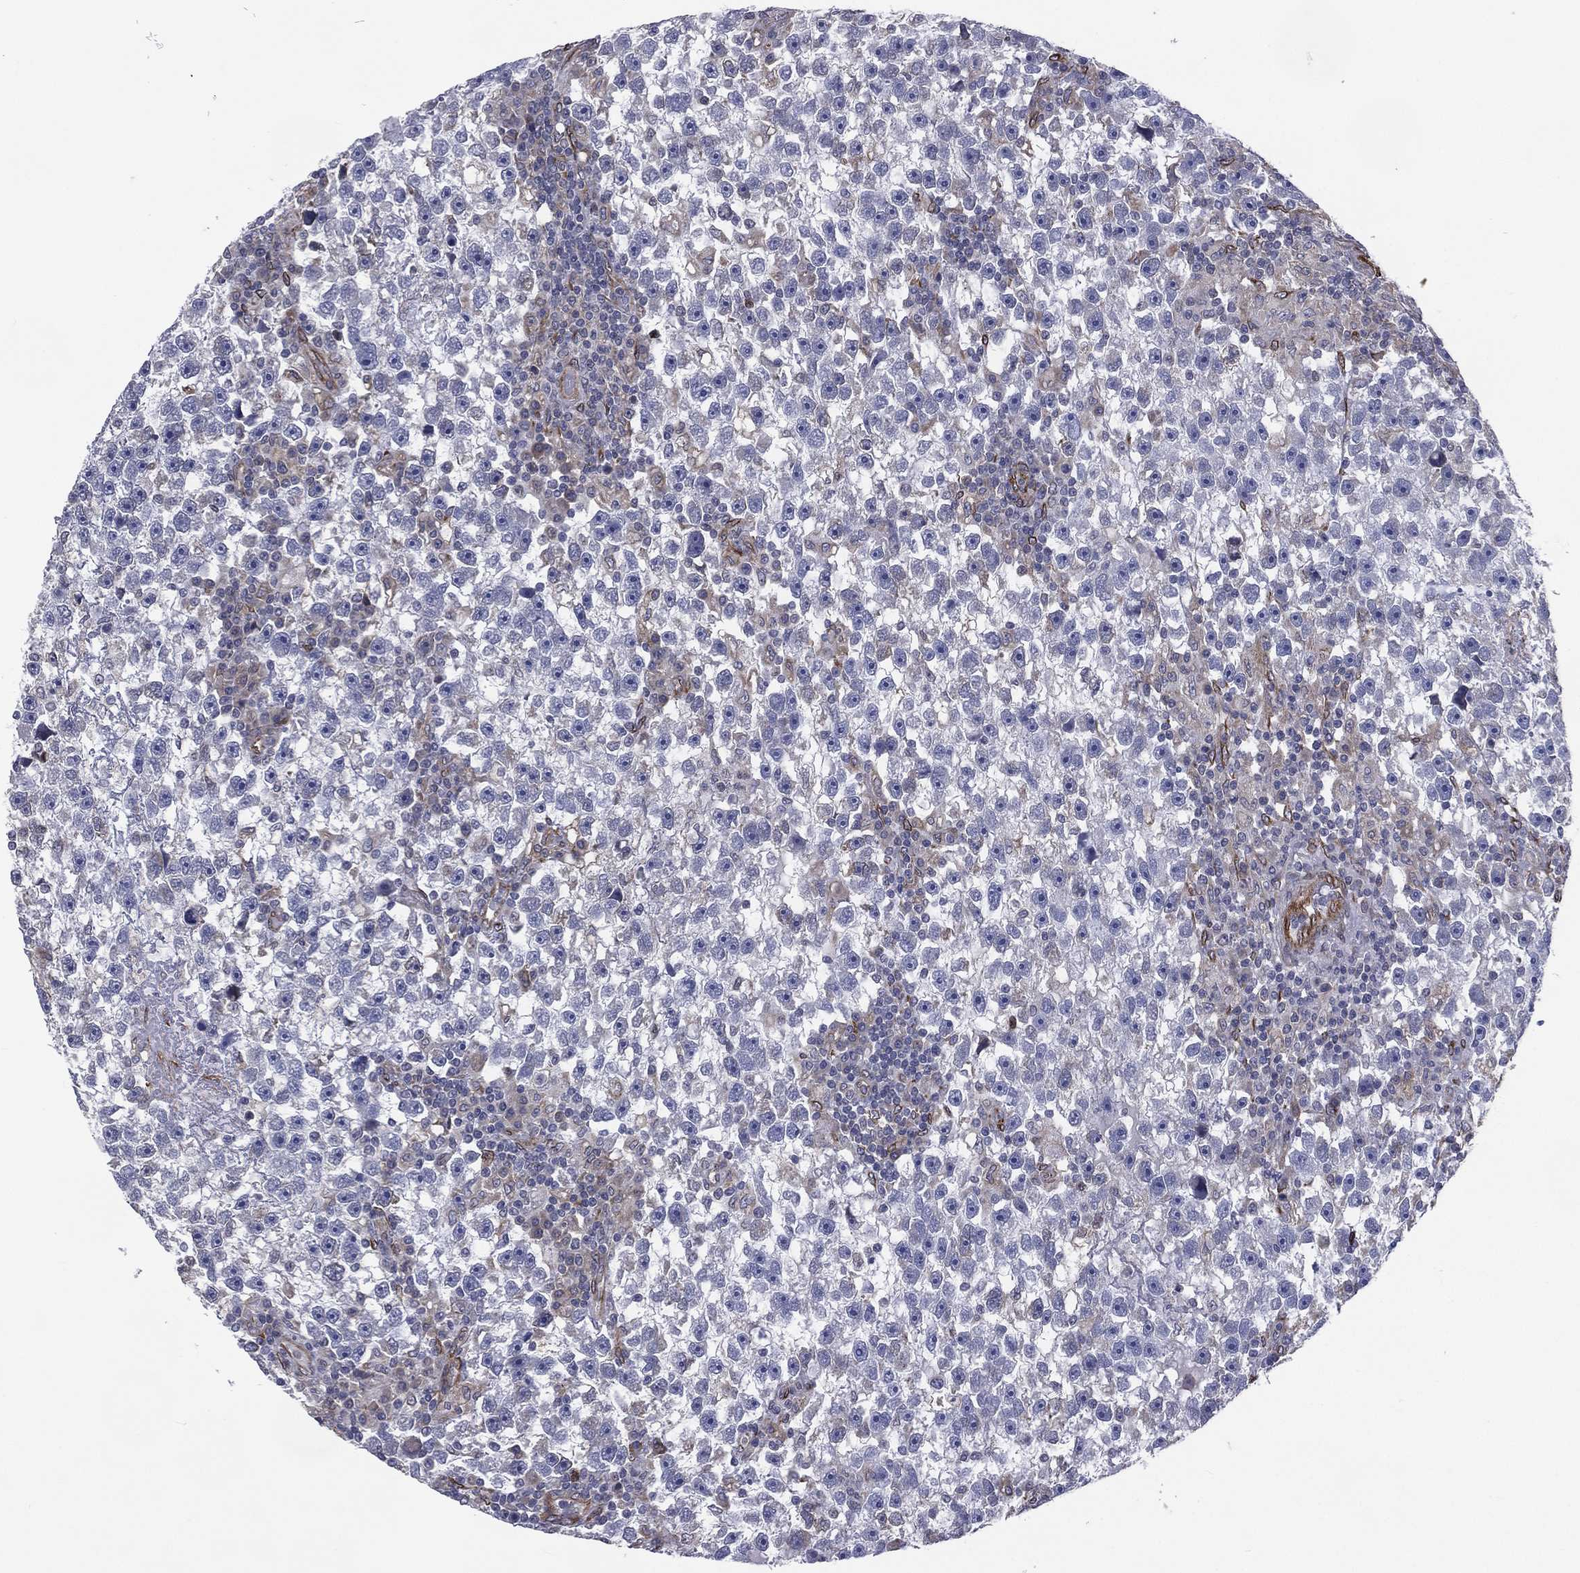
{"staining": {"intensity": "negative", "quantity": "none", "location": "none"}, "tissue": "testis cancer", "cell_type": "Tumor cells", "image_type": "cancer", "snomed": [{"axis": "morphology", "description": "Seminoma, NOS"}, {"axis": "topography", "description": "Testis"}], "caption": "The immunohistochemistry image has no significant positivity in tumor cells of testis cancer (seminoma) tissue.", "gene": "PGRMC1", "patient": {"sex": "male", "age": 47}}